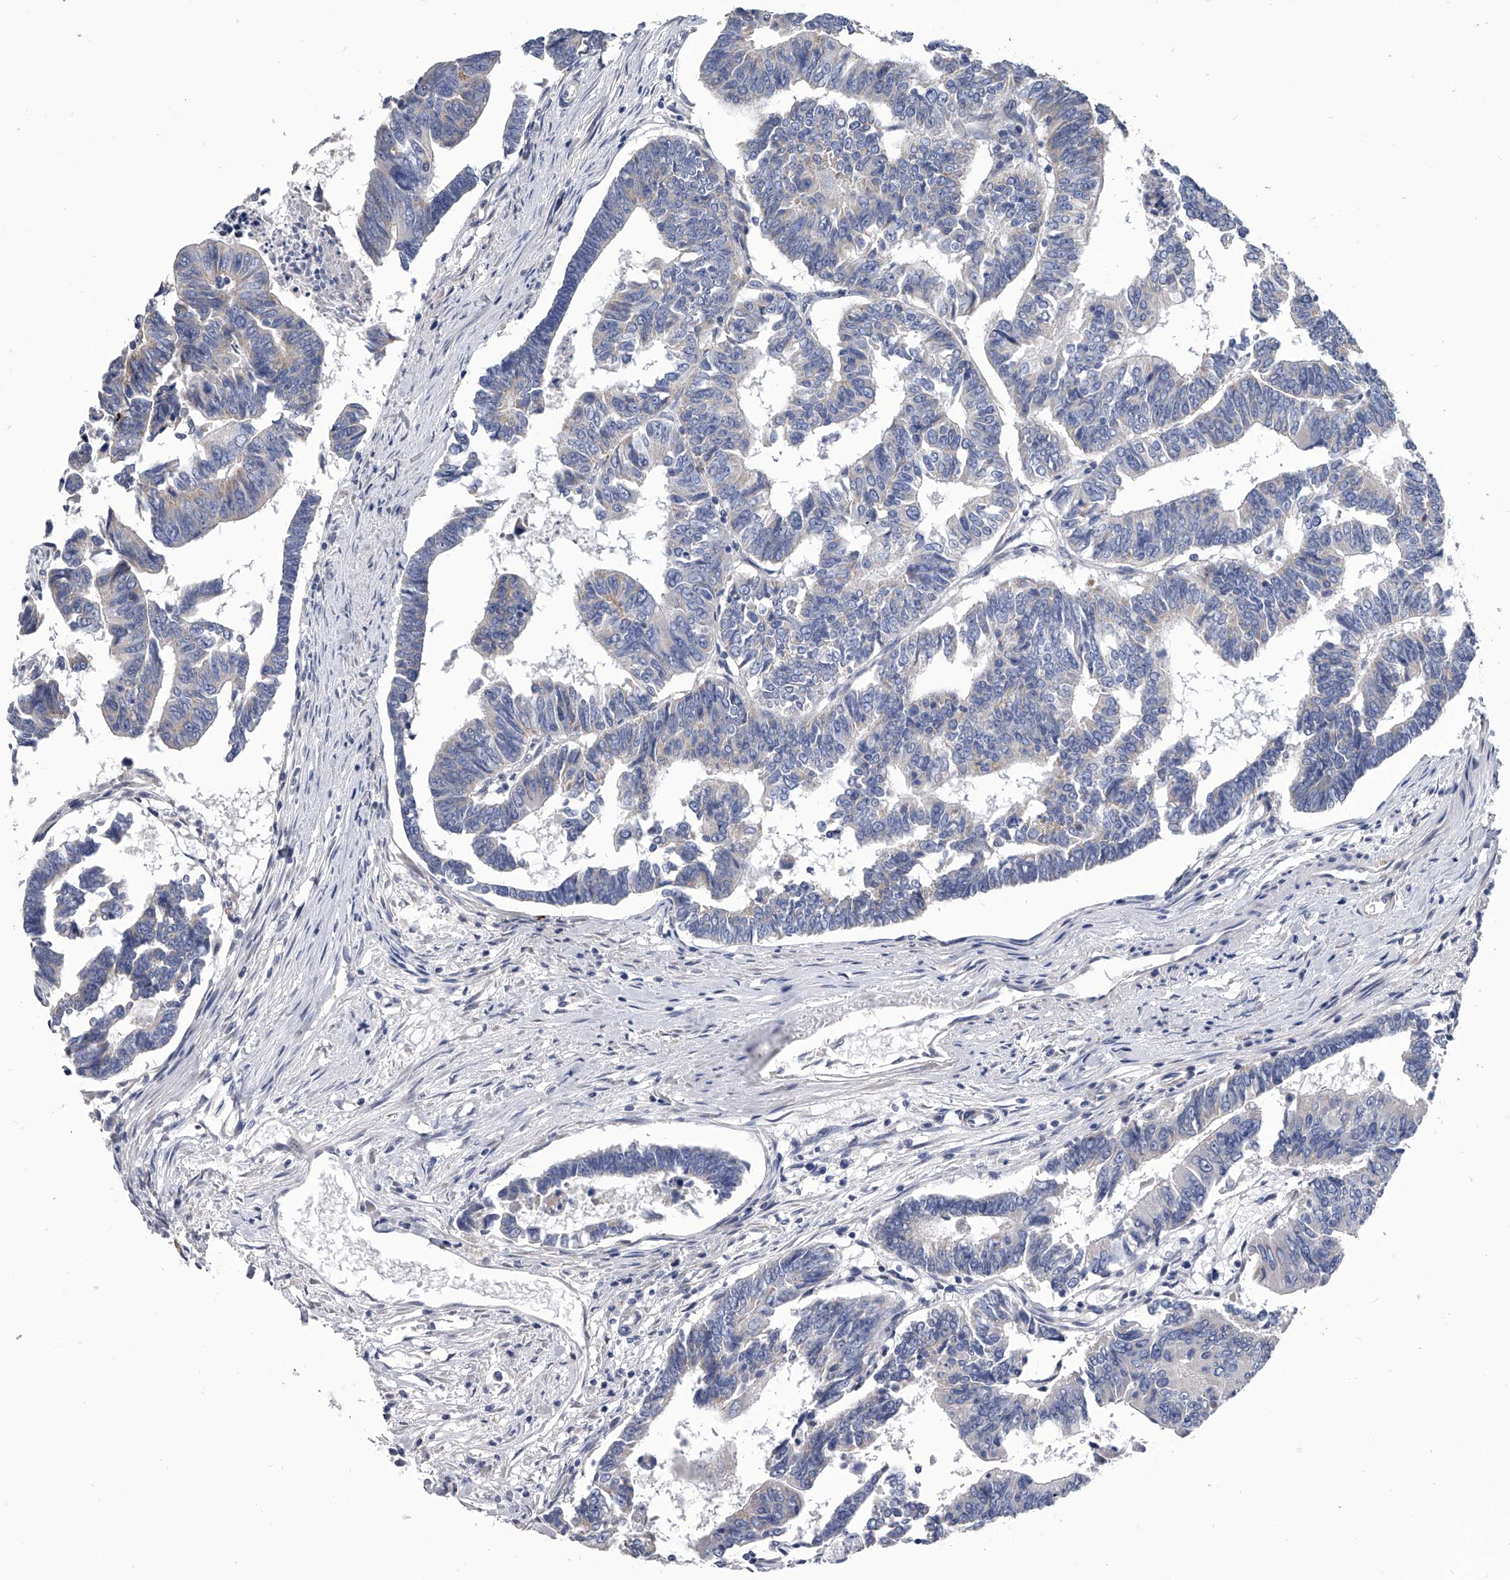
{"staining": {"intensity": "negative", "quantity": "none", "location": "none"}, "tissue": "colorectal cancer", "cell_type": "Tumor cells", "image_type": "cancer", "snomed": [{"axis": "morphology", "description": "Adenocarcinoma, NOS"}, {"axis": "topography", "description": "Rectum"}], "caption": "DAB (3,3'-diaminobenzidine) immunohistochemical staining of colorectal cancer demonstrates no significant staining in tumor cells.", "gene": "SPP1", "patient": {"sex": "female", "age": 65}}